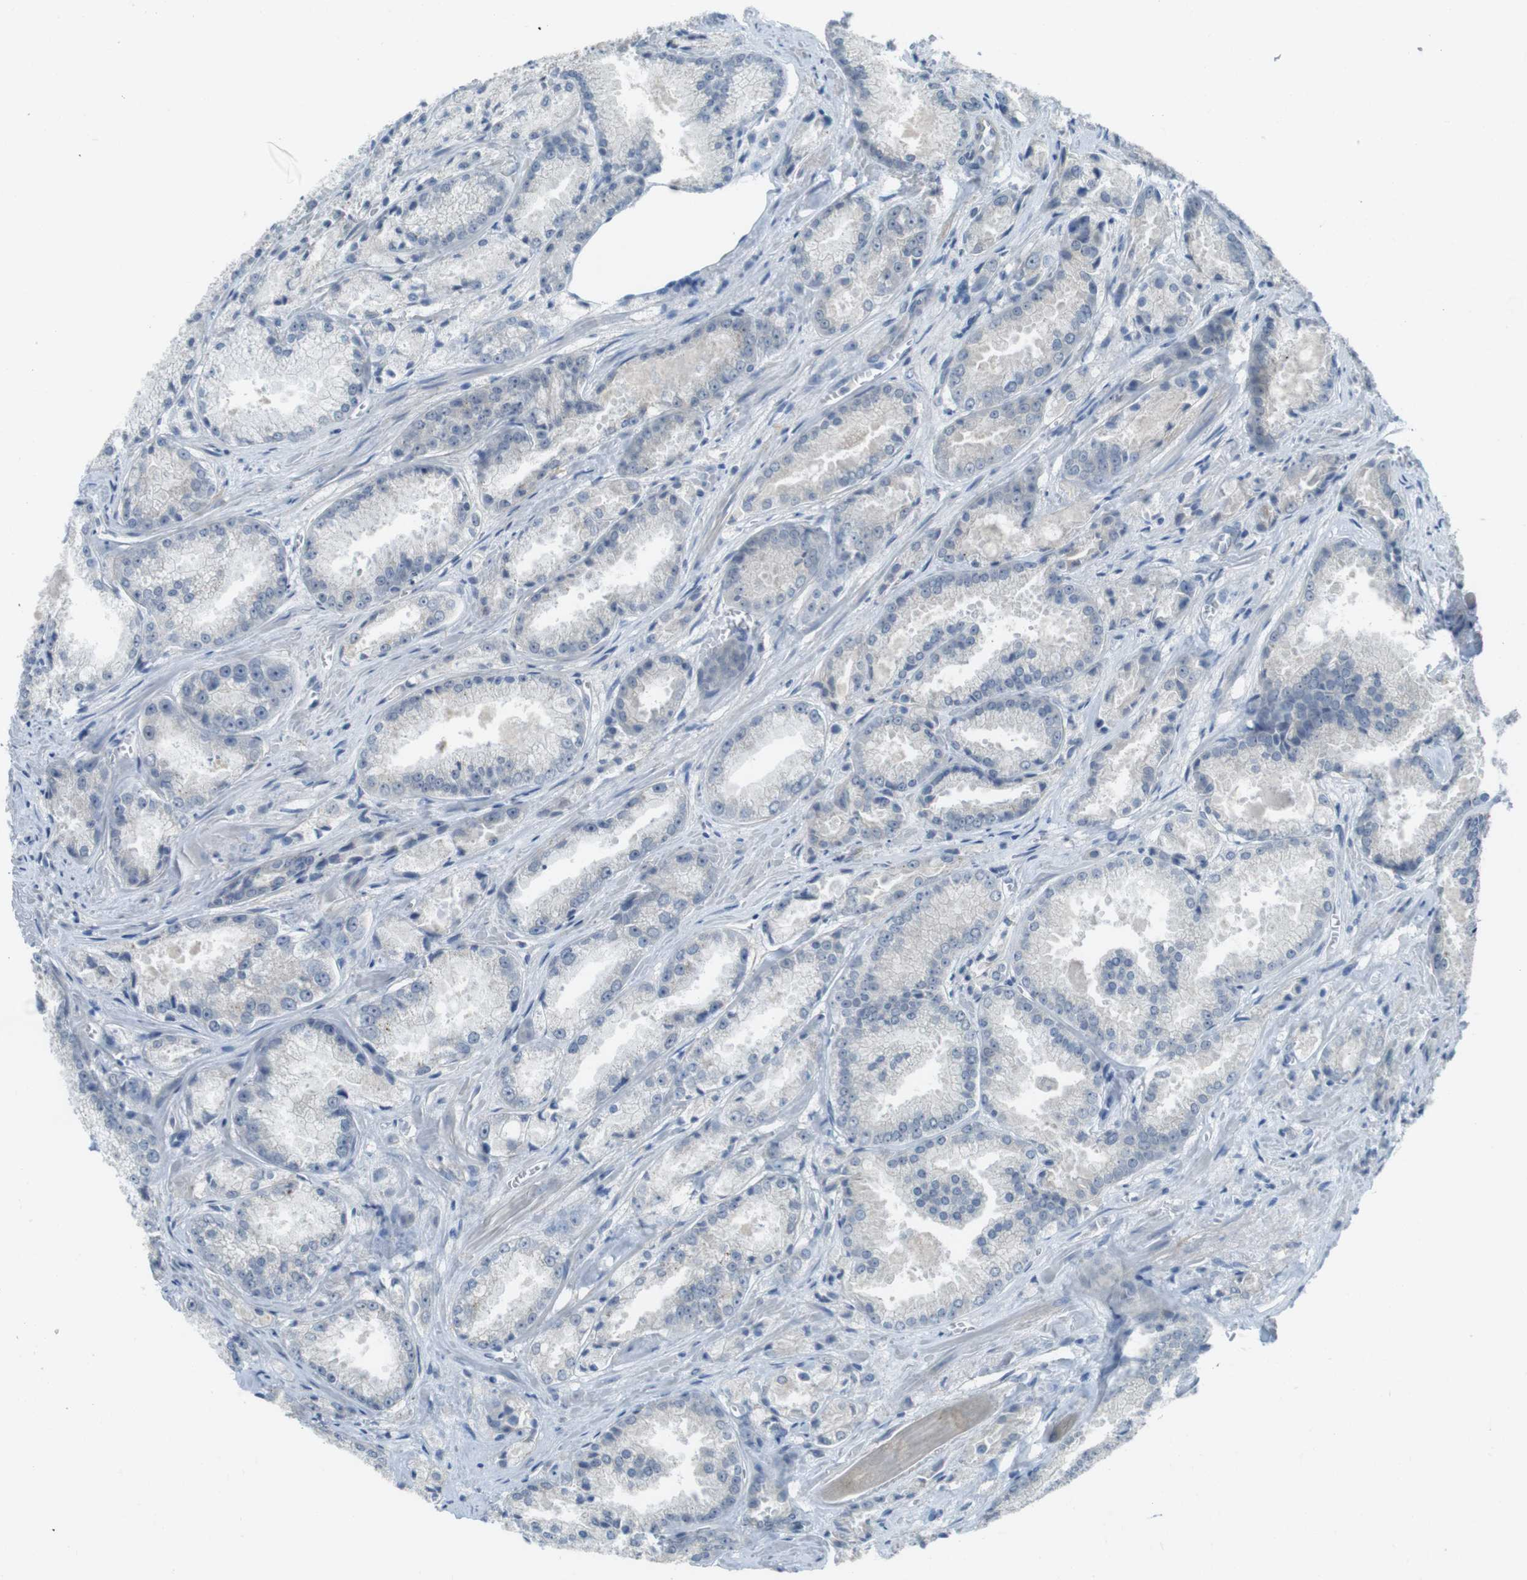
{"staining": {"intensity": "negative", "quantity": "none", "location": "none"}, "tissue": "prostate cancer", "cell_type": "Tumor cells", "image_type": "cancer", "snomed": [{"axis": "morphology", "description": "Adenocarcinoma, Low grade"}, {"axis": "topography", "description": "Prostate"}], "caption": "Immunohistochemistry (IHC) micrograph of human adenocarcinoma (low-grade) (prostate) stained for a protein (brown), which displays no positivity in tumor cells. The staining is performed using DAB (3,3'-diaminobenzidine) brown chromogen with nuclei counter-stained in using hematoxylin.", "gene": "ENTPD7", "patient": {"sex": "male", "age": 64}}